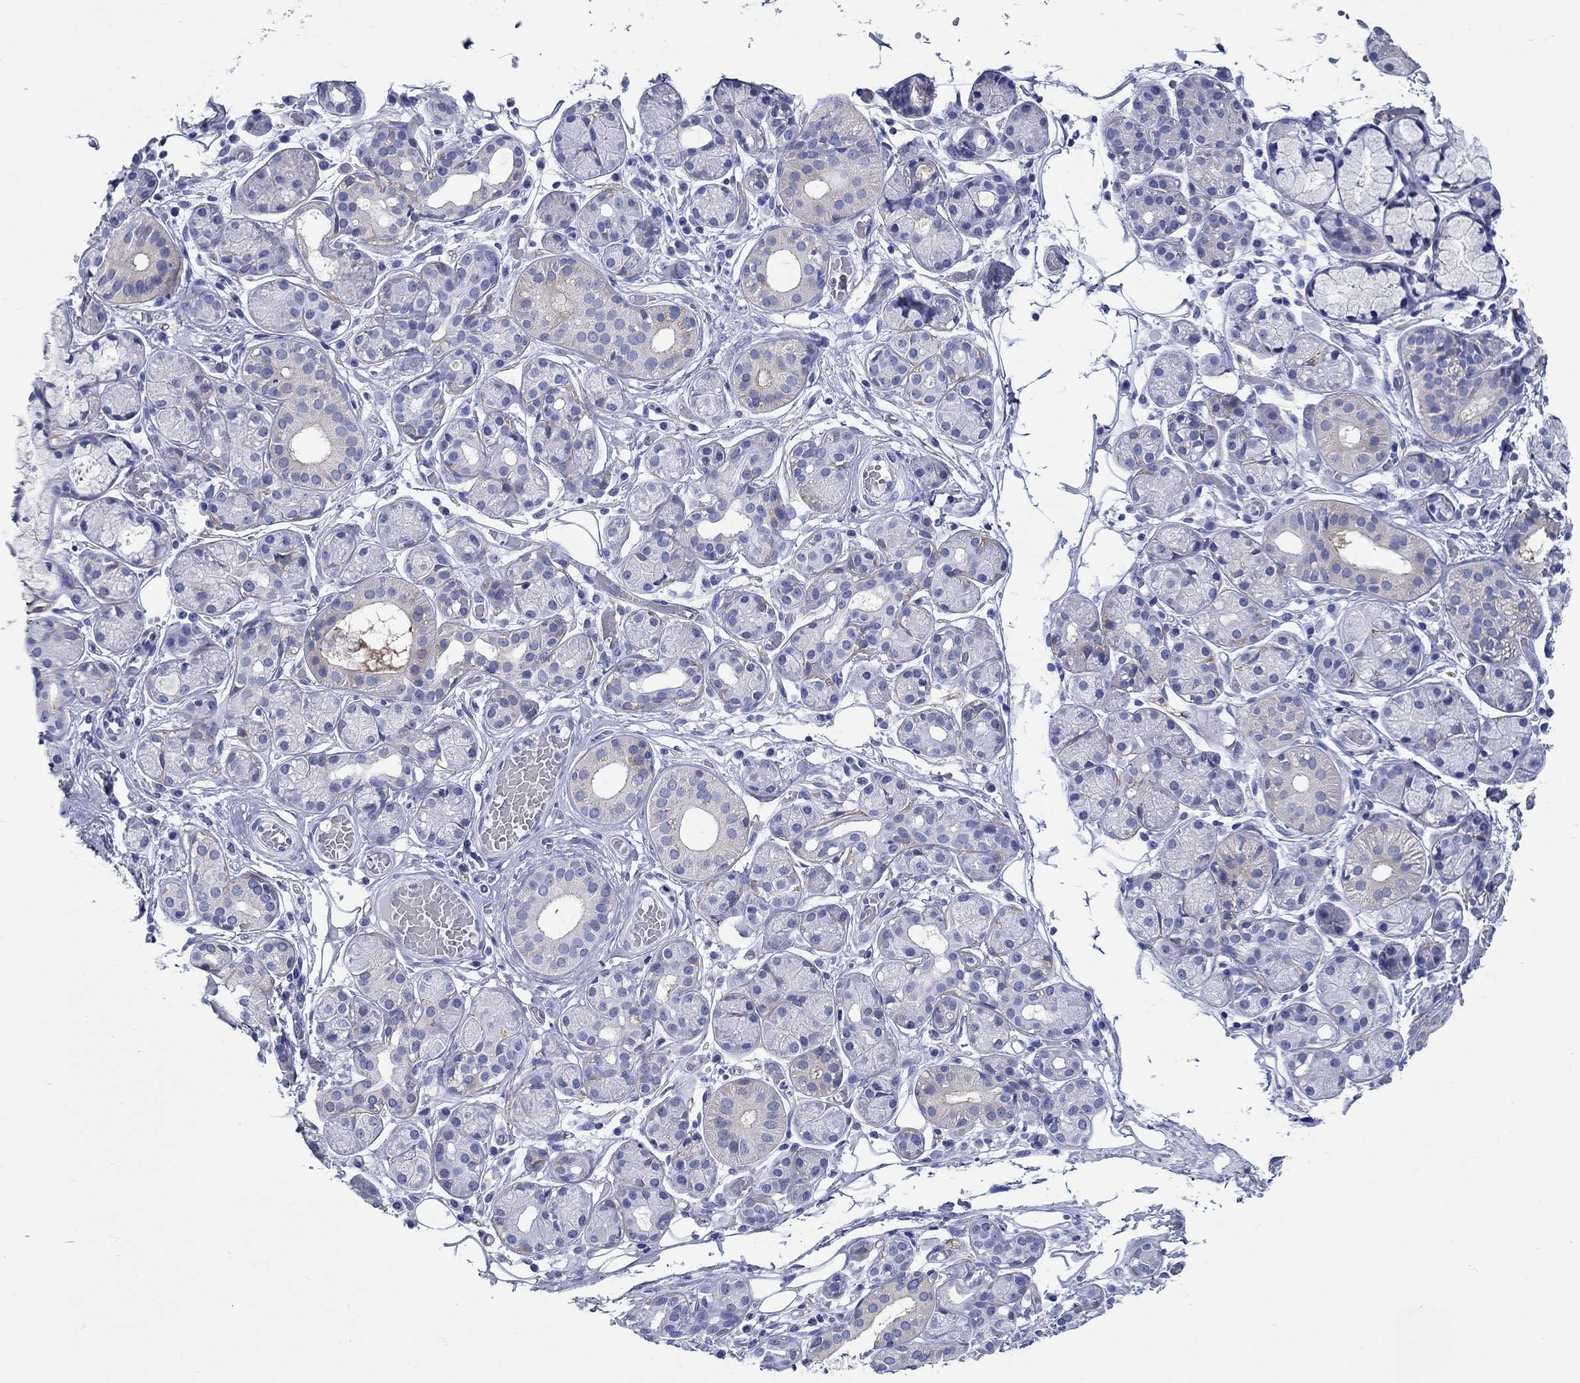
{"staining": {"intensity": "negative", "quantity": "none", "location": "none"}, "tissue": "salivary gland", "cell_type": "Glandular cells", "image_type": "normal", "snomed": [{"axis": "morphology", "description": "Normal tissue, NOS"}, {"axis": "topography", "description": "Salivary gland"}, {"axis": "topography", "description": "Peripheral nerve tissue"}], "caption": "A photomicrograph of human salivary gland is negative for staining in glandular cells. (Brightfield microscopy of DAB immunohistochemistry (IHC) at high magnification).", "gene": "FBXO2", "patient": {"sex": "male", "age": 71}}